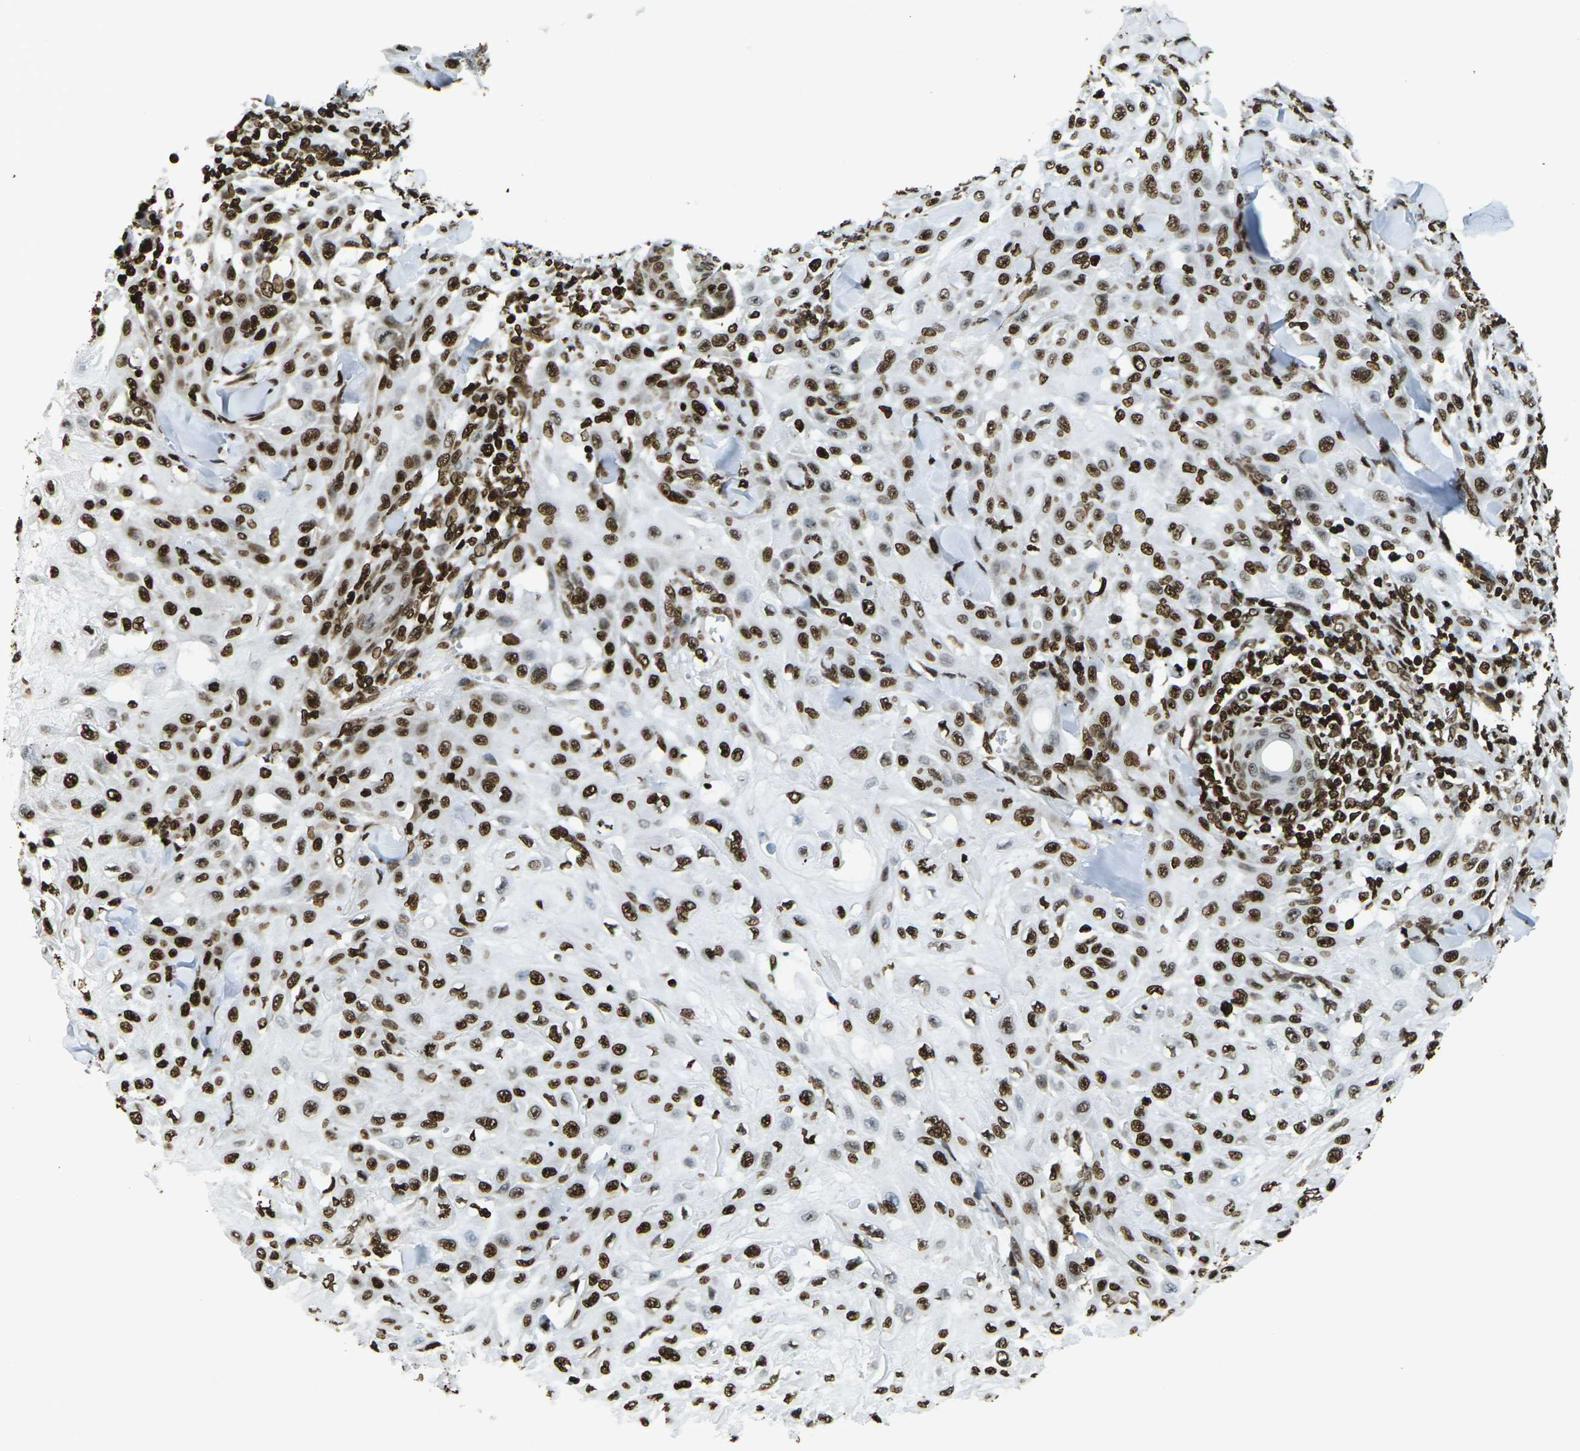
{"staining": {"intensity": "moderate", "quantity": ">75%", "location": "nuclear"}, "tissue": "skin cancer", "cell_type": "Tumor cells", "image_type": "cancer", "snomed": [{"axis": "morphology", "description": "Squamous cell carcinoma, NOS"}, {"axis": "topography", "description": "Skin"}], "caption": "IHC (DAB) staining of human skin cancer (squamous cell carcinoma) reveals moderate nuclear protein positivity in about >75% of tumor cells.", "gene": "H1-2", "patient": {"sex": "male", "age": 24}}